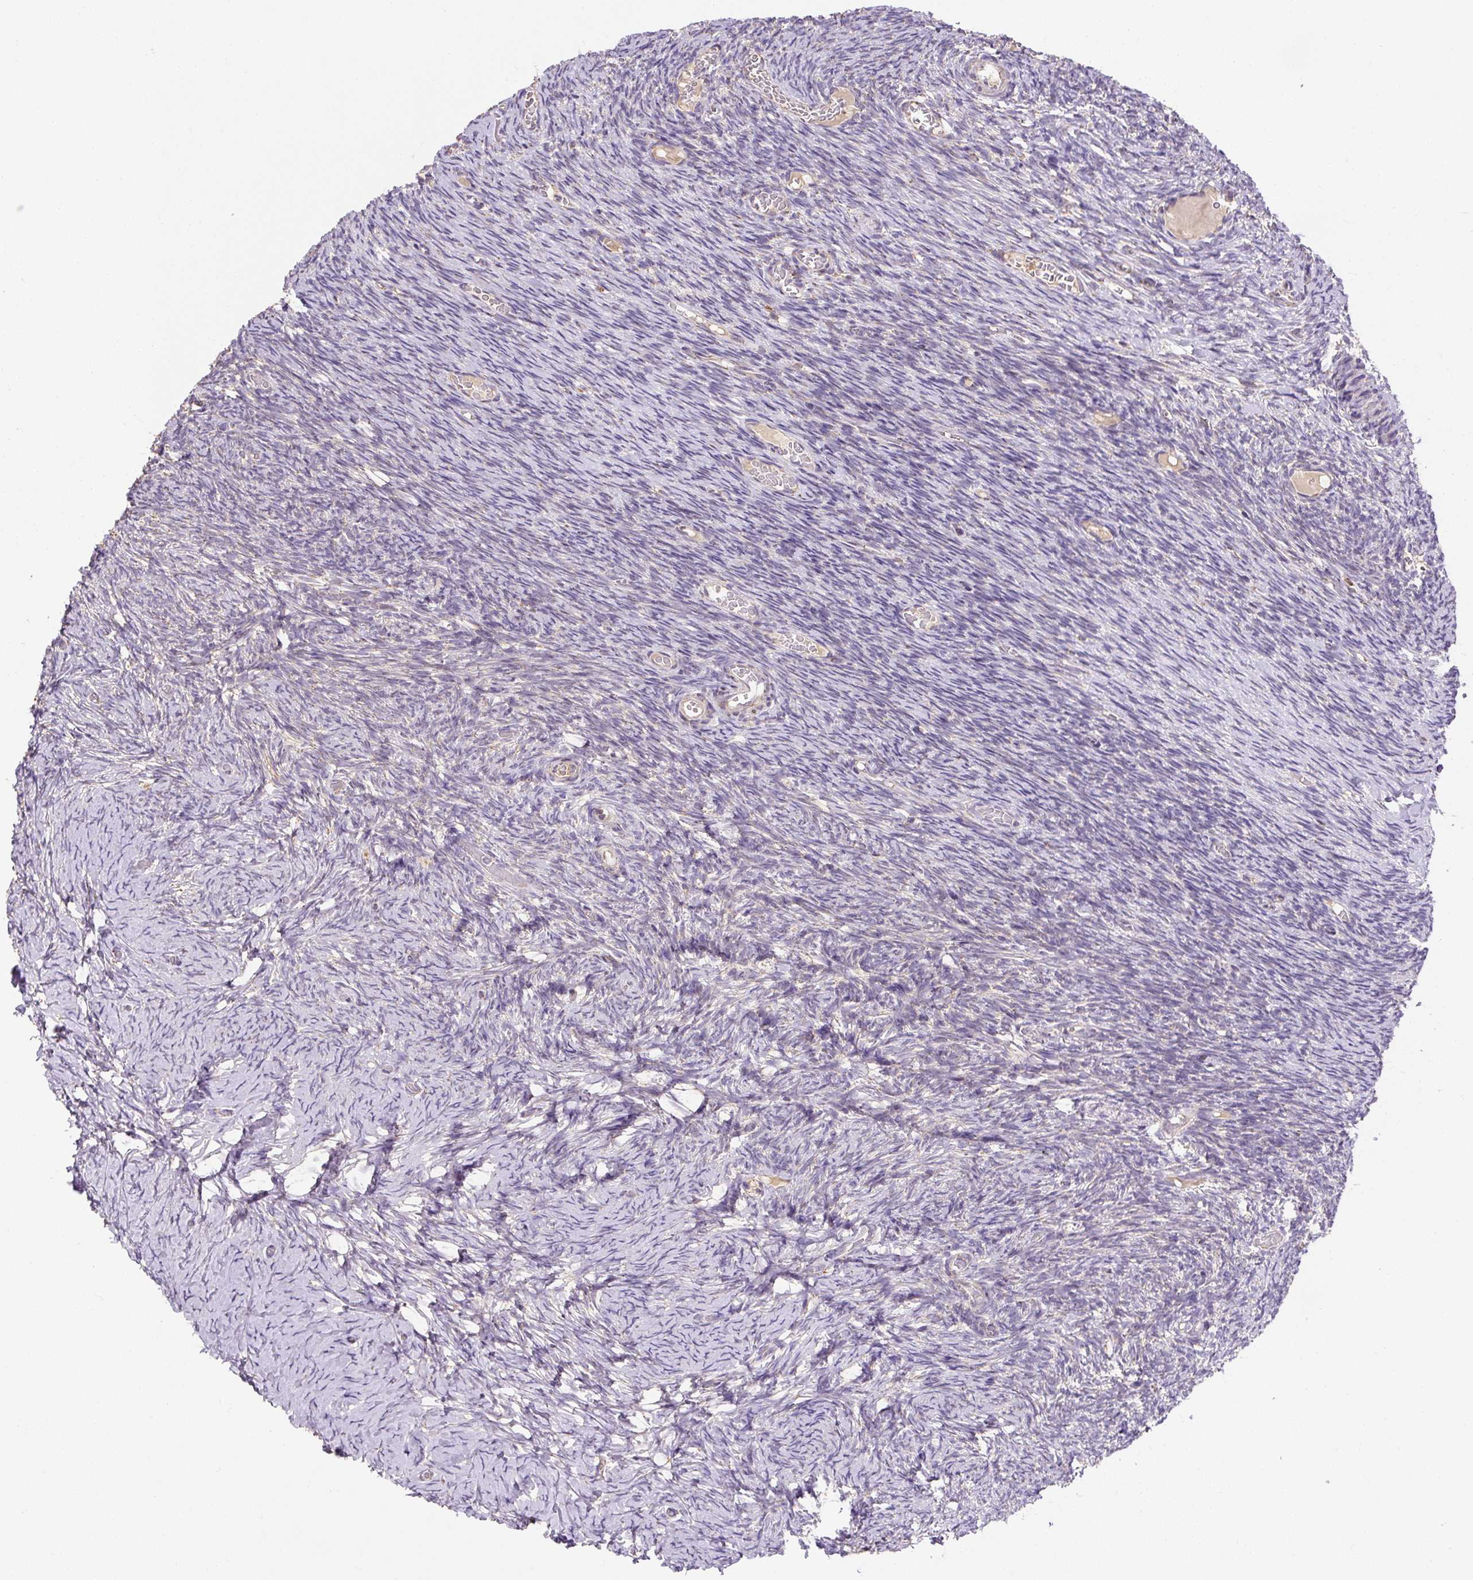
{"staining": {"intensity": "moderate", "quantity": ">75%", "location": "cytoplasmic/membranous"}, "tissue": "ovary", "cell_type": "Follicle cells", "image_type": "normal", "snomed": [{"axis": "morphology", "description": "Normal tissue, NOS"}, {"axis": "topography", "description": "Ovary"}], "caption": "Immunohistochemistry staining of benign ovary, which exhibits medium levels of moderate cytoplasmic/membranous expression in approximately >75% of follicle cells indicating moderate cytoplasmic/membranous protein staining. The staining was performed using DAB (3,3'-diaminobenzidine) (brown) for protein detection and nuclei were counterstained in hematoxylin (blue).", "gene": "MFSD9", "patient": {"sex": "female", "age": 39}}